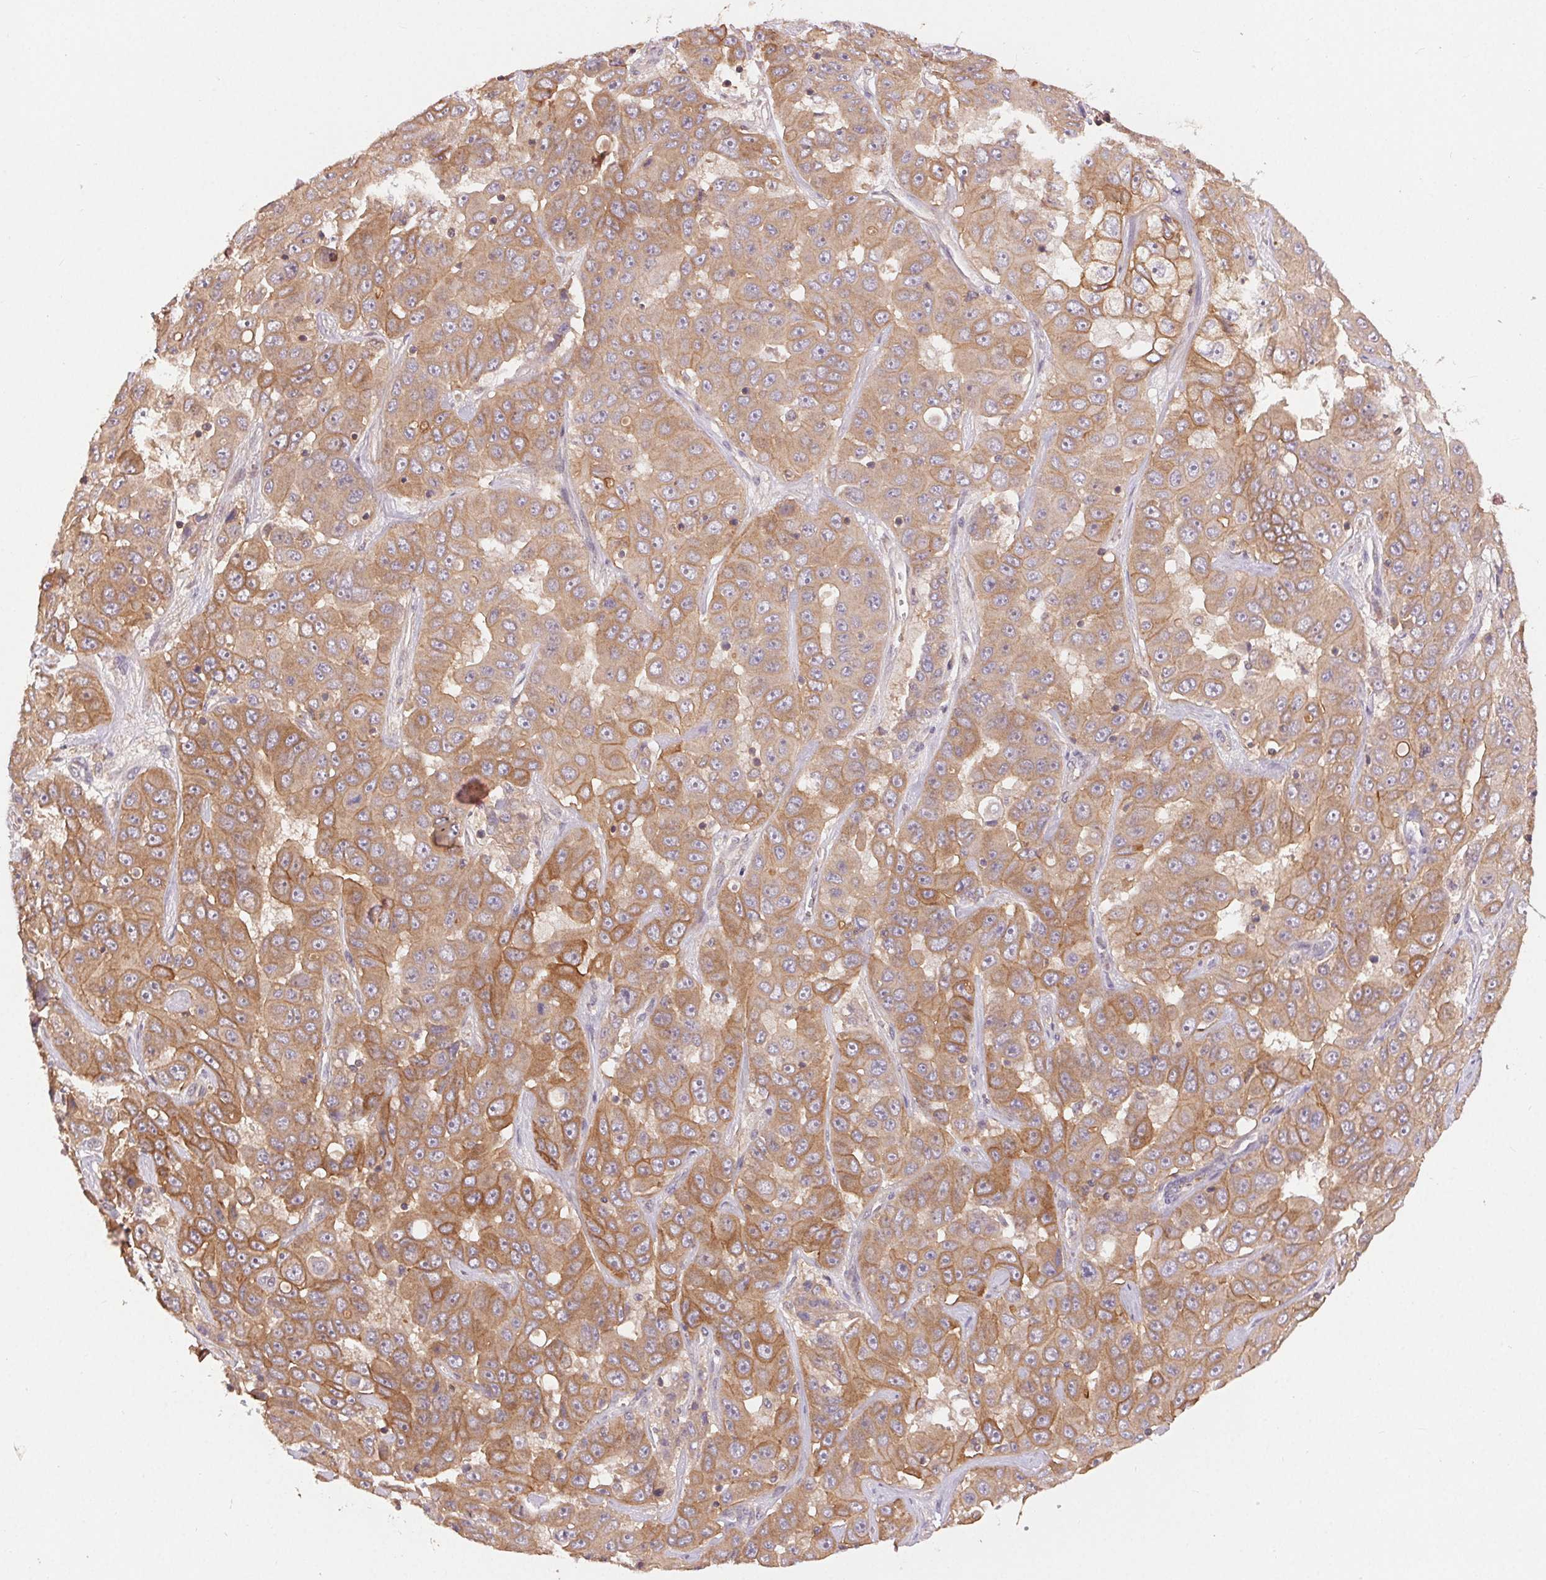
{"staining": {"intensity": "moderate", "quantity": ">75%", "location": "cytoplasmic/membranous"}, "tissue": "liver cancer", "cell_type": "Tumor cells", "image_type": "cancer", "snomed": [{"axis": "morphology", "description": "Cholangiocarcinoma"}, {"axis": "topography", "description": "Liver"}], "caption": "Liver cholangiocarcinoma stained with immunohistochemistry displays moderate cytoplasmic/membranous staining in approximately >75% of tumor cells.", "gene": "MAPKAPK2", "patient": {"sex": "female", "age": 52}}